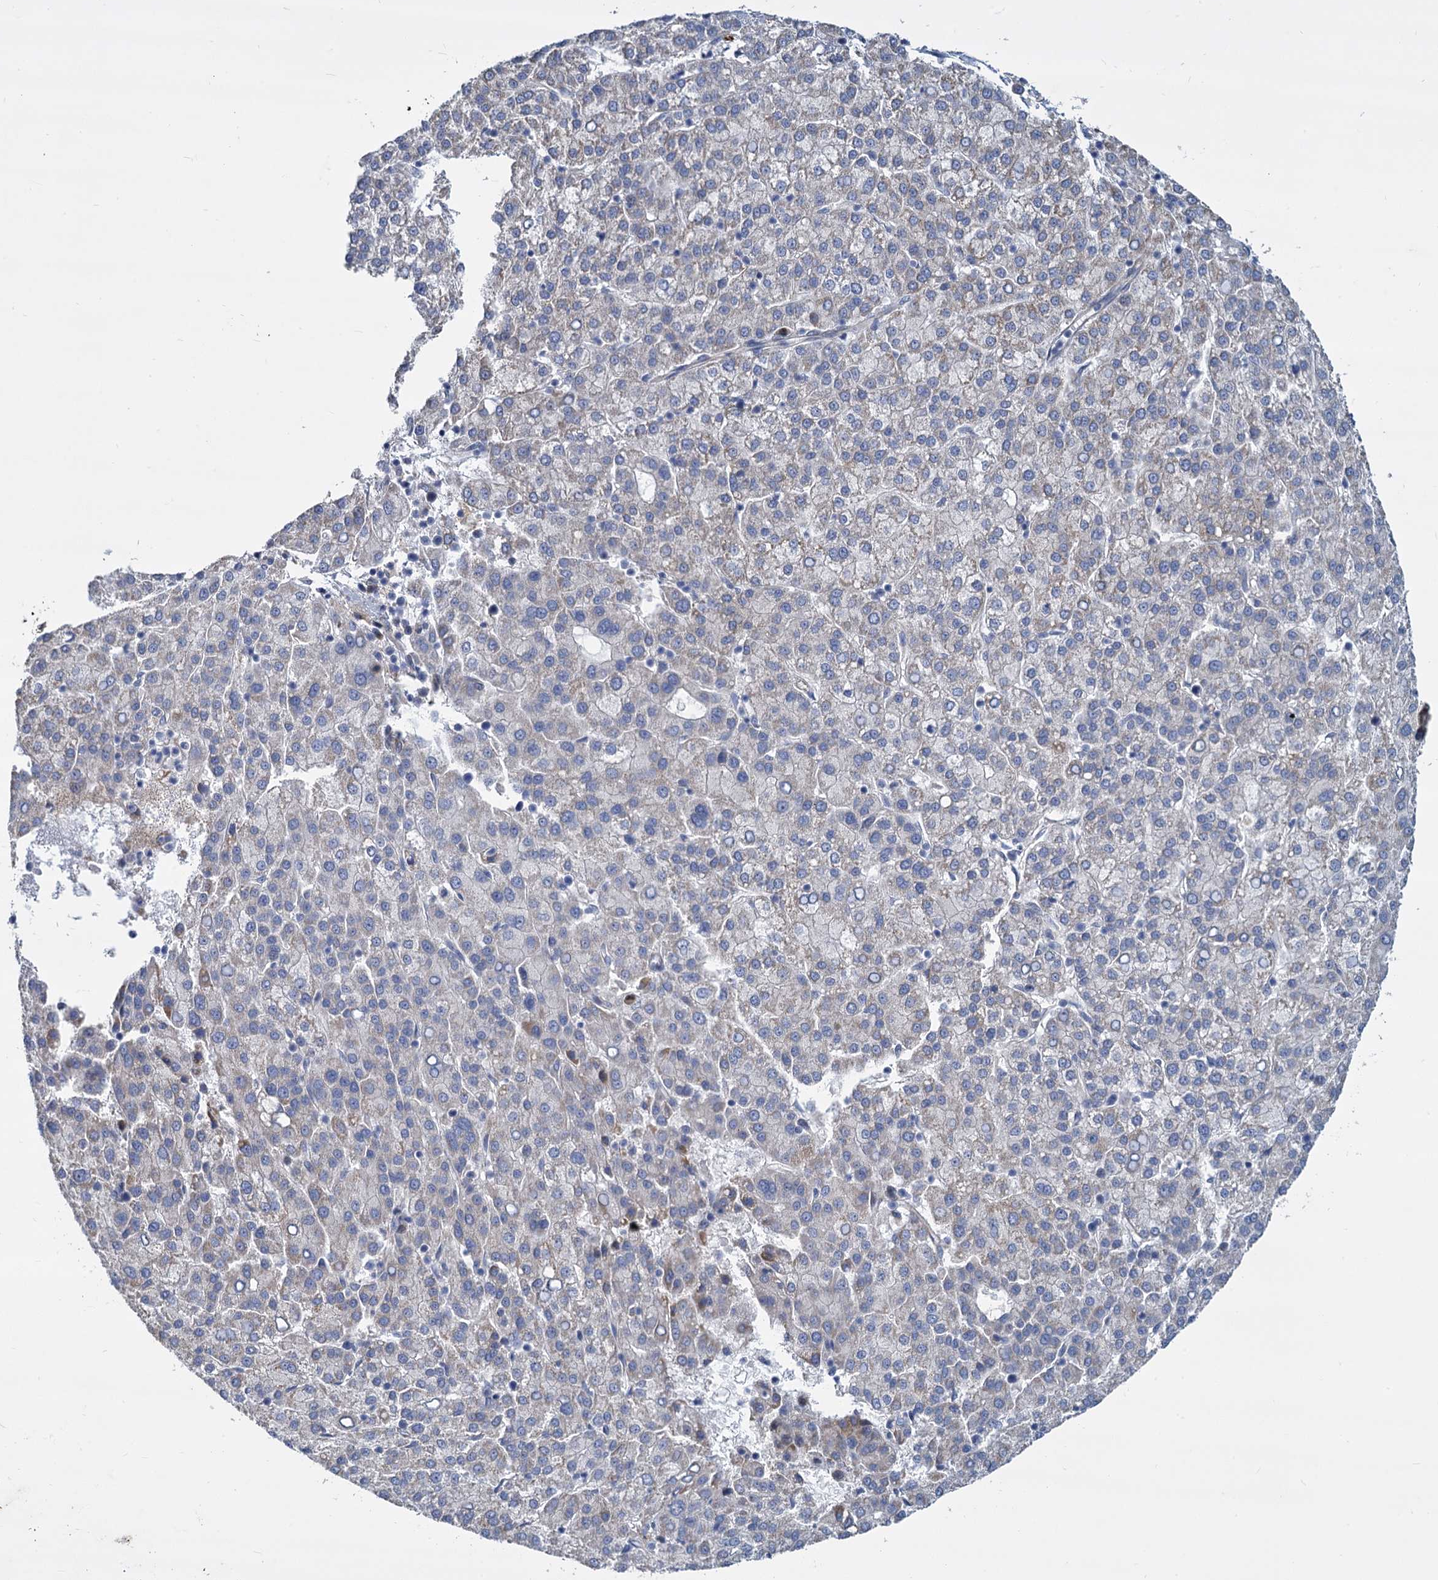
{"staining": {"intensity": "negative", "quantity": "none", "location": "none"}, "tissue": "liver cancer", "cell_type": "Tumor cells", "image_type": "cancer", "snomed": [{"axis": "morphology", "description": "Carcinoma, Hepatocellular, NOS"}, {"axis": "topography", "description": "Liver"}], "caption": "A micrograph of human liver cancer is negative for staining in tumor cells. (Brightfield microscopy of DAB (3,3'-diaminobenzidine) IHC at high magnification).", "gene": "TRIM77", "patient": {"sex": "female", "age": 58}}